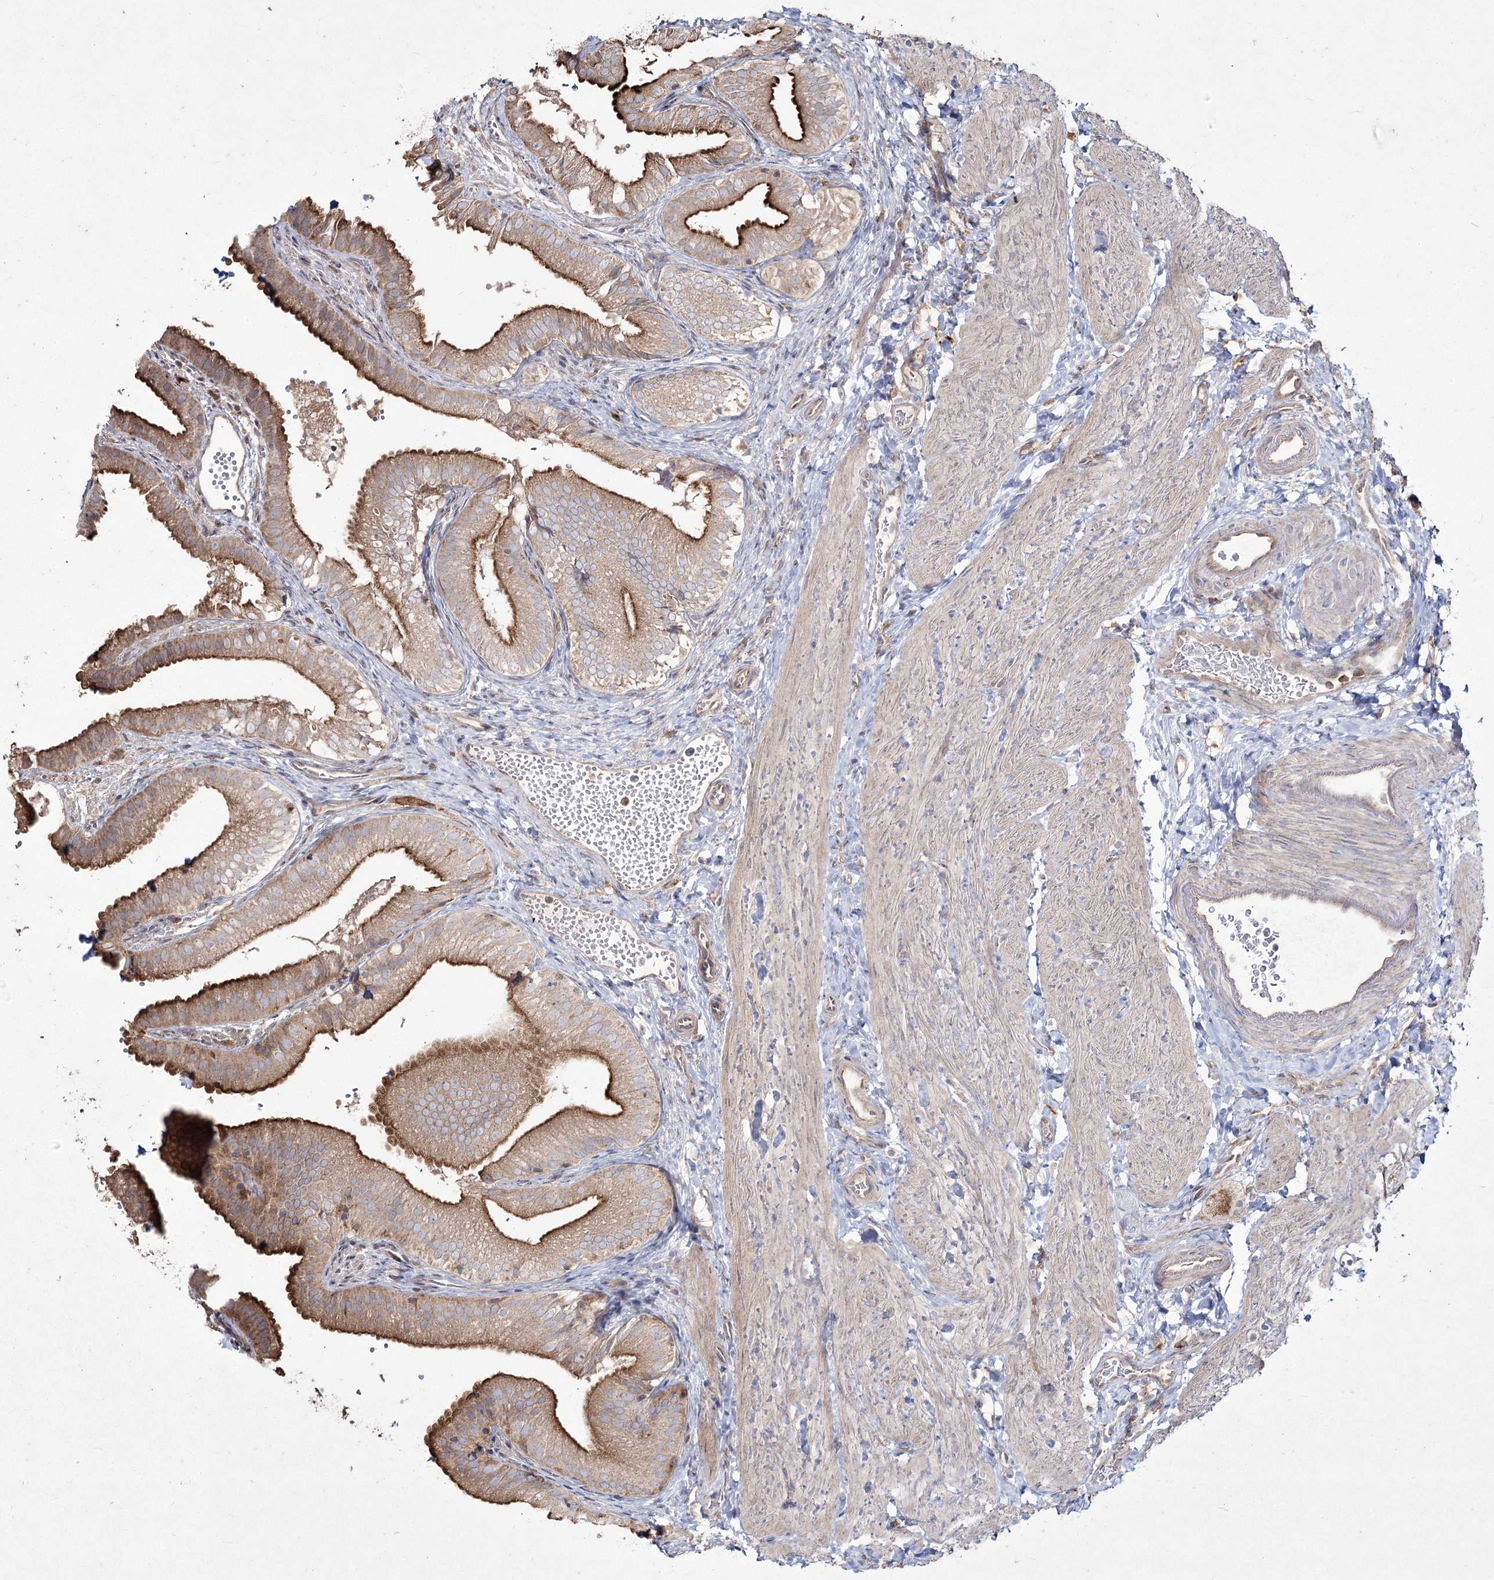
{"staining": {"intensity": "moderate", "quantity": ">75%", "location": "cytoplasmic/membranous"}, "tissue": "gallbladder", "cell_type": "Glandular cells", "image_type": "normal", "snomed": [{"axis": "morphology", "description": "Normal tissue, NOS"}, {"axis": "topography", "description": "Gallbladder"}], "caption": "A medium amount of moderate cytoplasmic/membranous expression is appreciated in about >75% of glandular cells in normal gallbladder. The protein of interest is shown in brown color, while the nuclei are stained blue.", "gene": "SH3TC1", "patient": {"sex": "female", "age": 30}}